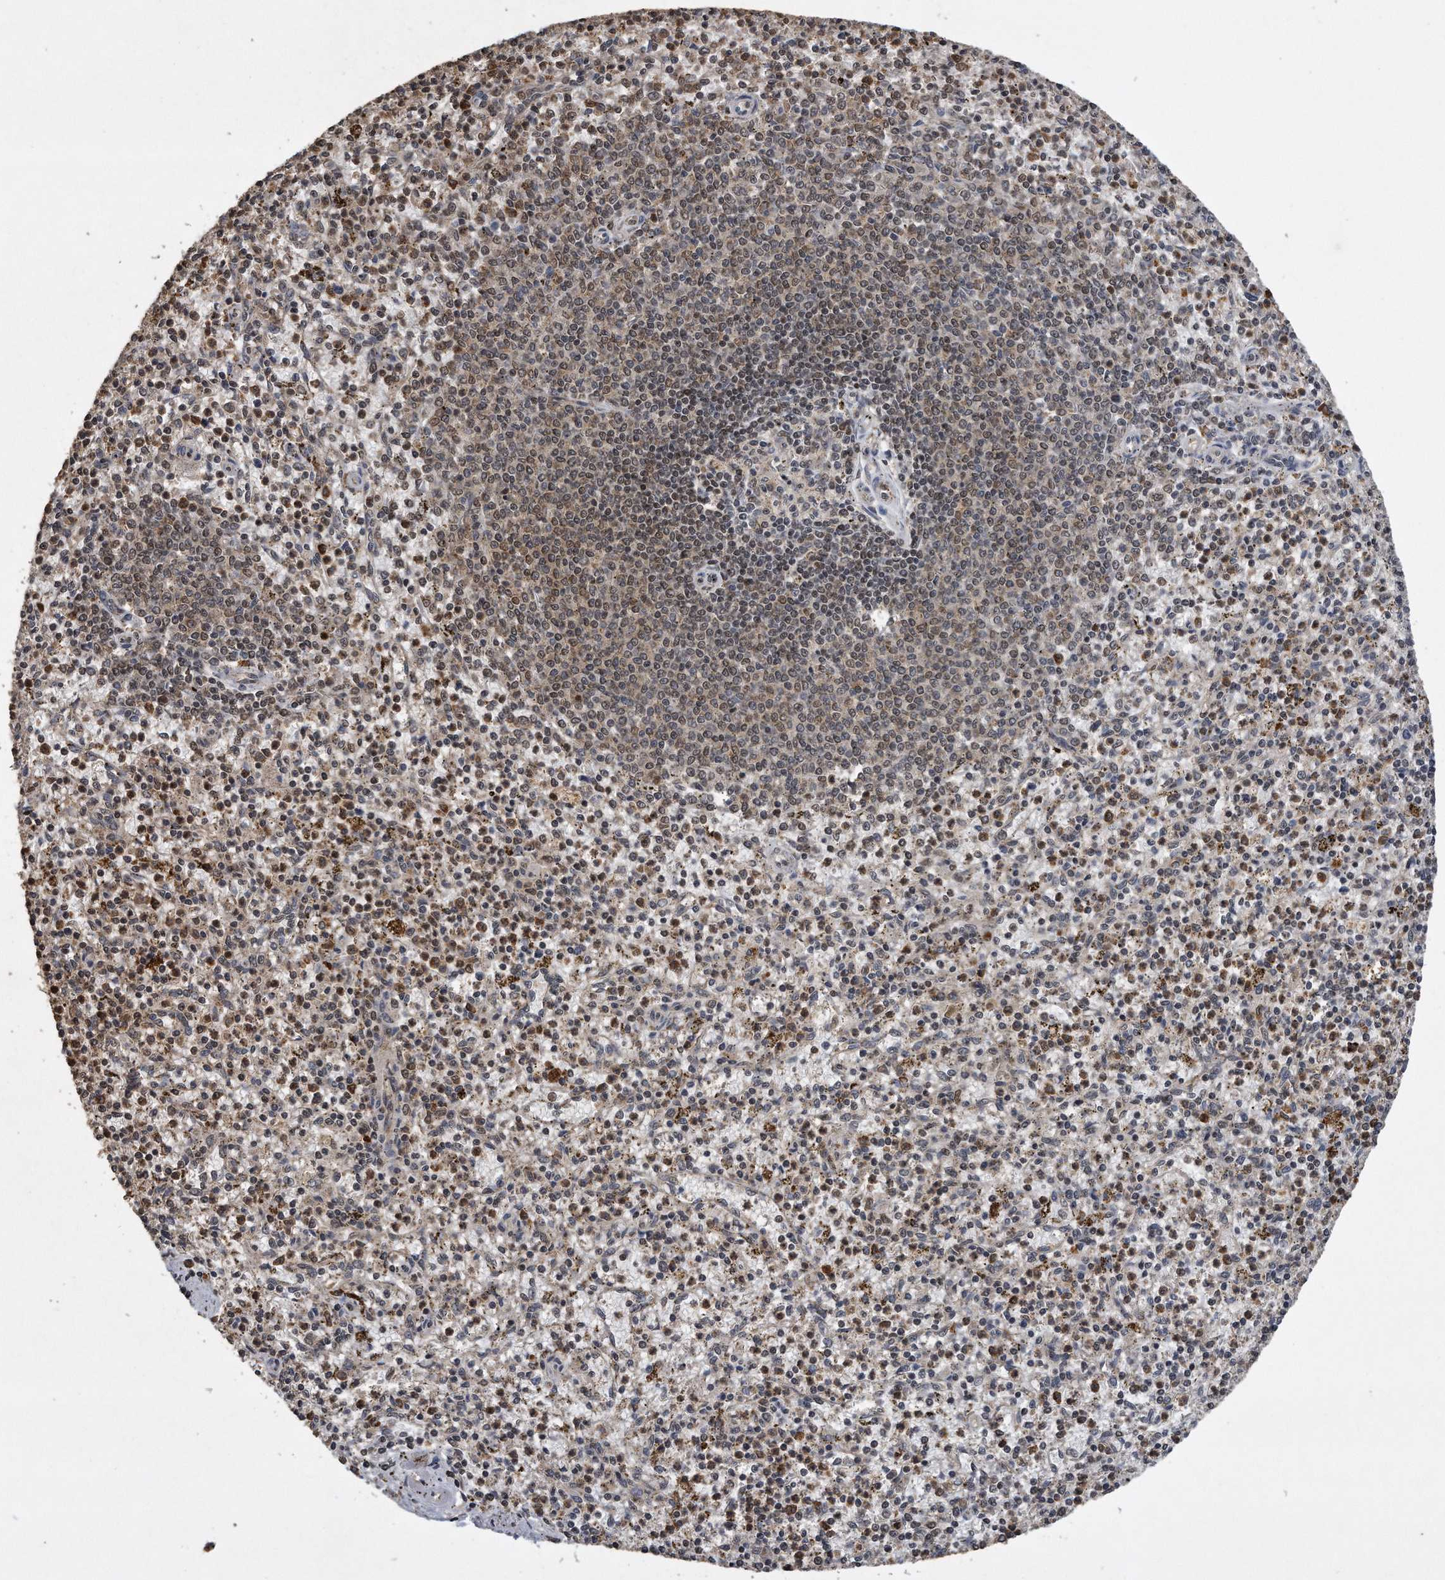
{"staining": {"intensity": "weak", "quantity": "25%-75%", "location": "nuclear"}, "tissue": "spleen", "cell_type": "Cells in red pulp", "image_type": "normal", "snomed": [{"axis": "morphology", "description": "Normal tissue, NOS"}, {"axis": "topography", "description": "Spleen"}], "caption": "Human spleen stained for a protein (brown) displays weak nuclear positive expression in approximately 25%-75% of cells in red pulp.", "gene": "CRYZL1", "patient": {"sex": "male", "age": 72}}